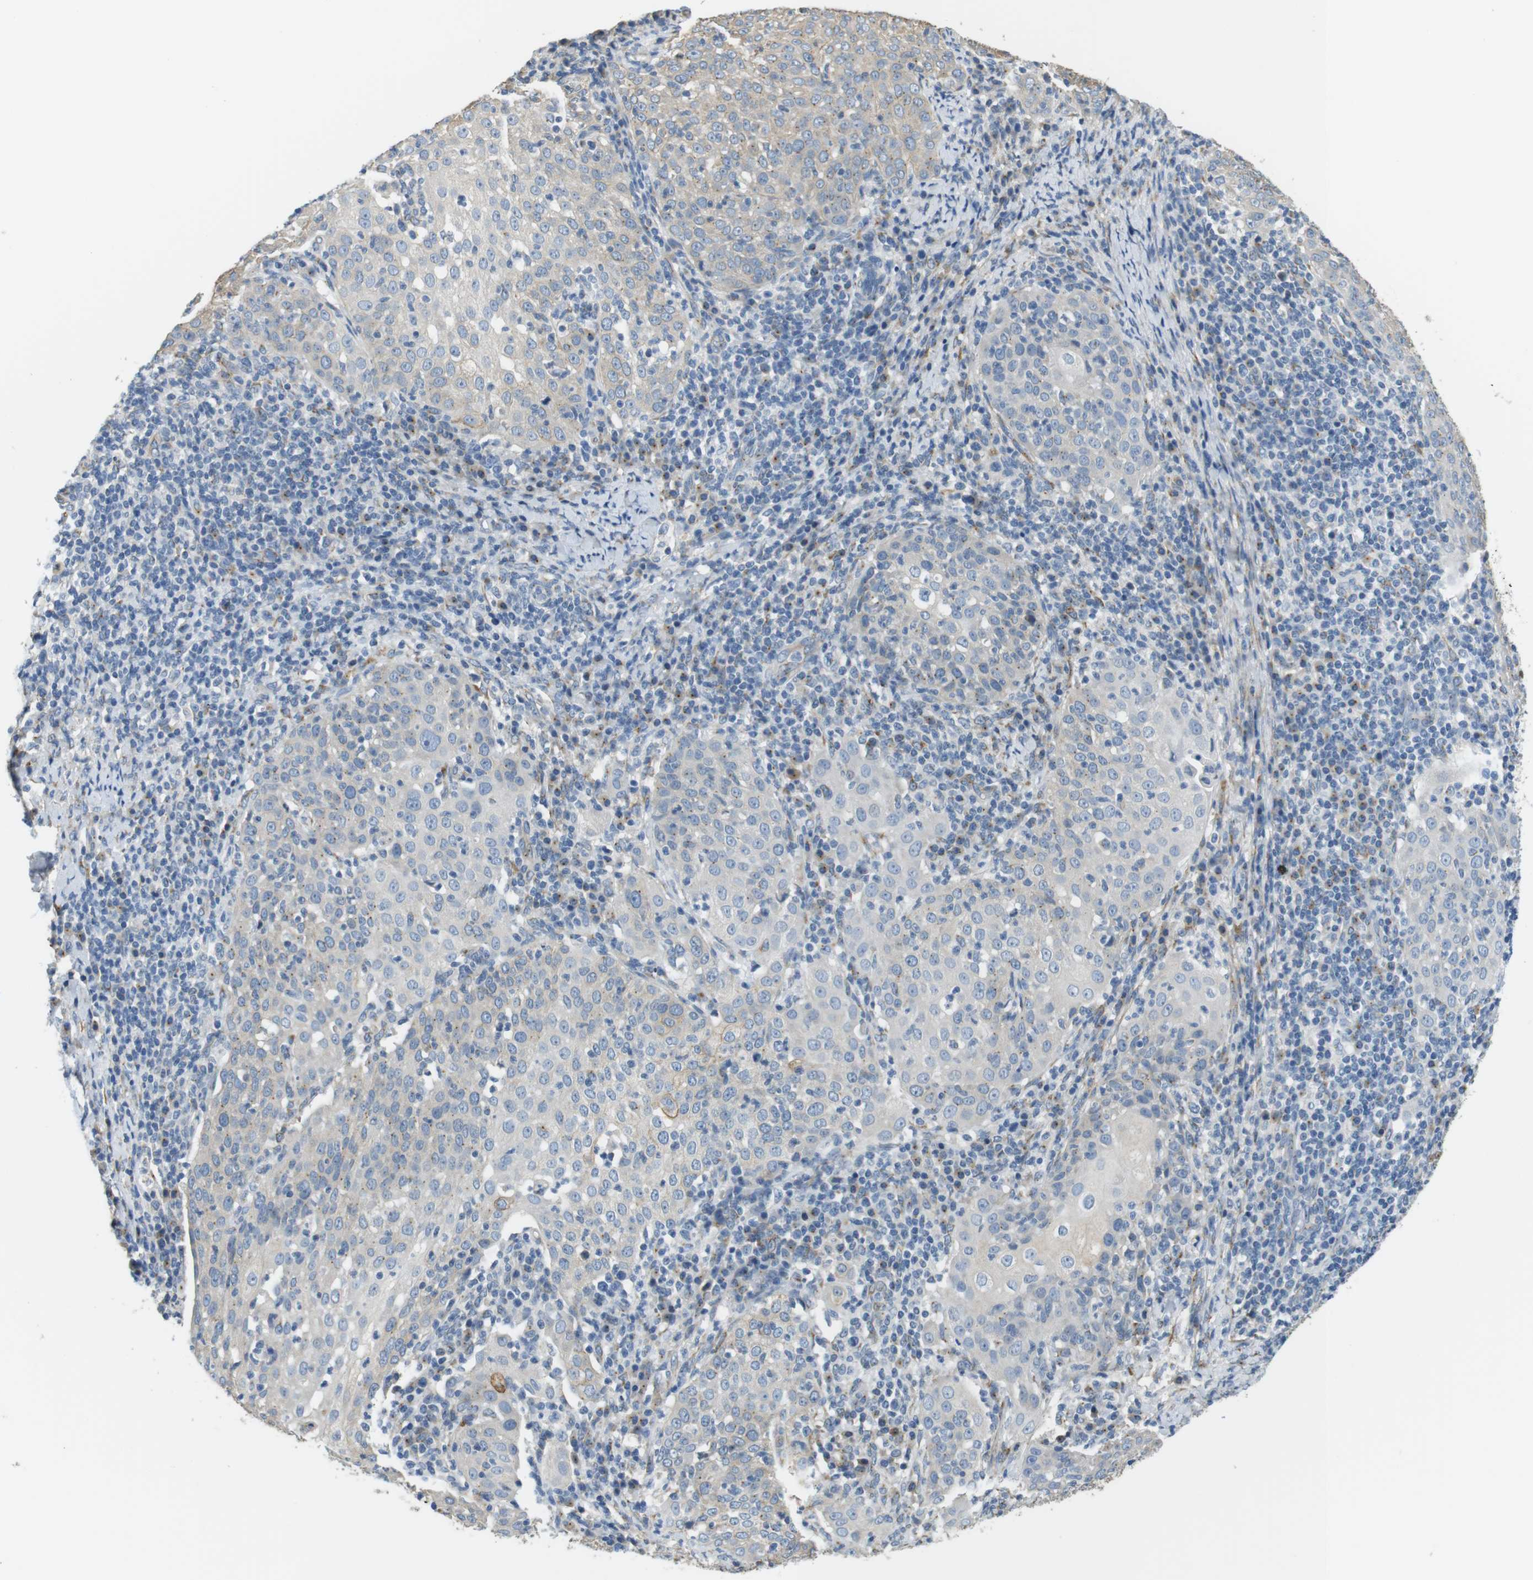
{"staining": {"intensity": "weak", "quantity": "<25%", "location": "cytoplasmic/membranous"}, "tissue": "cervical cancer", "cell_type": "Tumor cells", "image_type": "cancer", "snomed": [{"axis": "morphology", "description": "Squamous cell carcinoma, NOS"}, {"axis": "topography", "description": "Cervix"}], "caption": "Tumor cells are negative for brown protein staining in cervical cancer (squamous cell carcinoma). Nuclei are stained in blue.", "gene": "UNC5CL", "patient": {"sex": "female", "age": 51}}